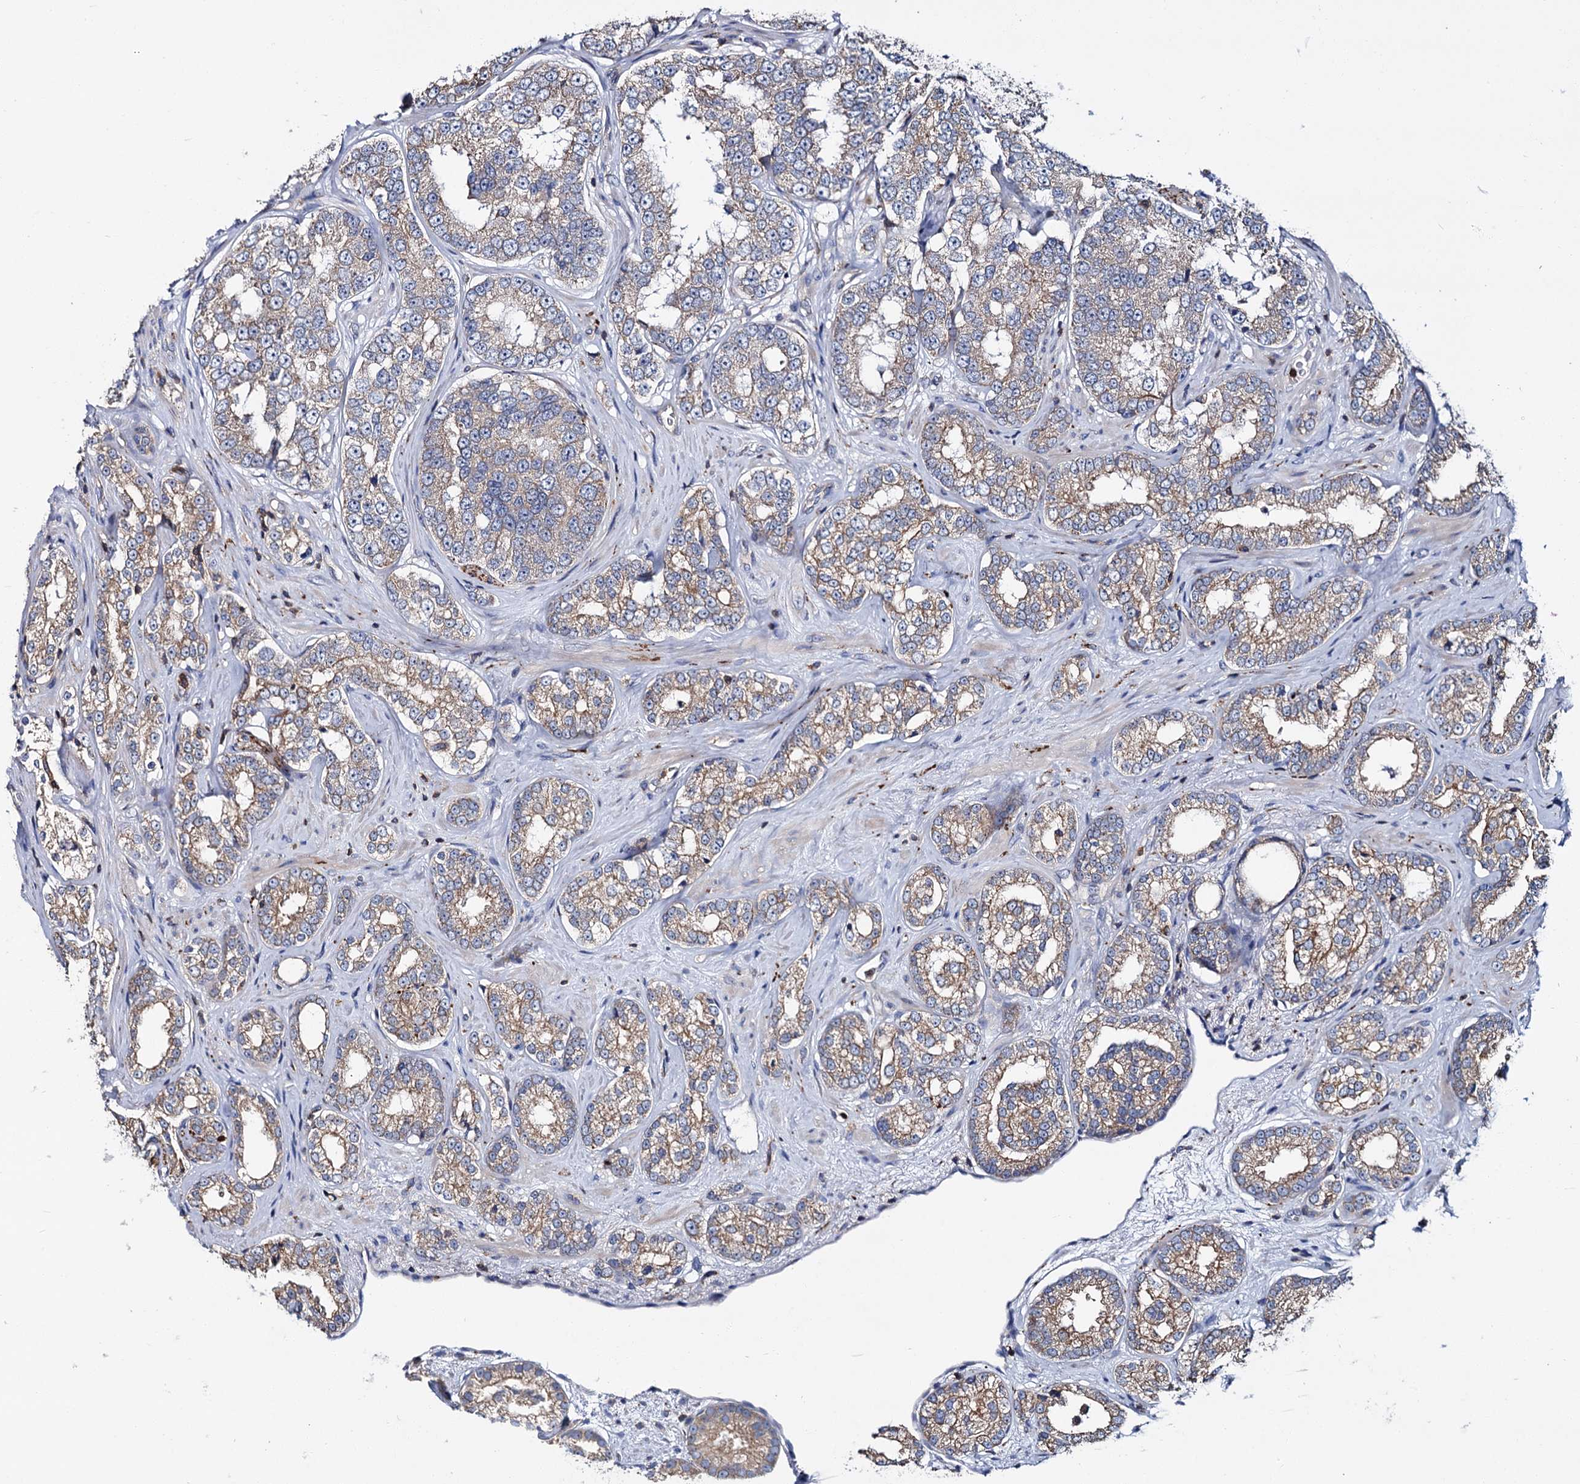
{"staining": {"intensity": "moderate", "quantity": "25%-75%", "location": "cytoplasmic/membranous"}, "tissue": "prostate cancer", "cell_type": "Tumor cells", "image_type": "cancer", "snomed": [{"axis": "morphology", "description": "Normal tissue, NOS"}, {"axis": "morphology", "description": "Adenocarcinoma, High grade"}, {"axis": "topography", "description": "Prostate"}], "caption": "IHC of prostate cancer (adenocarcinoma (high-grade)) demonstrates medium levels of moderate cytoplasmic/membranous expression in approximately 25%-75% of tumor cells. The staining is performed using DAB brown chromogen to label protein expression. The nuclei are counter-stained blue using hematoxylin.", "gene": "UBASH3B", "patient": {"sex": "male", "age": 83}}